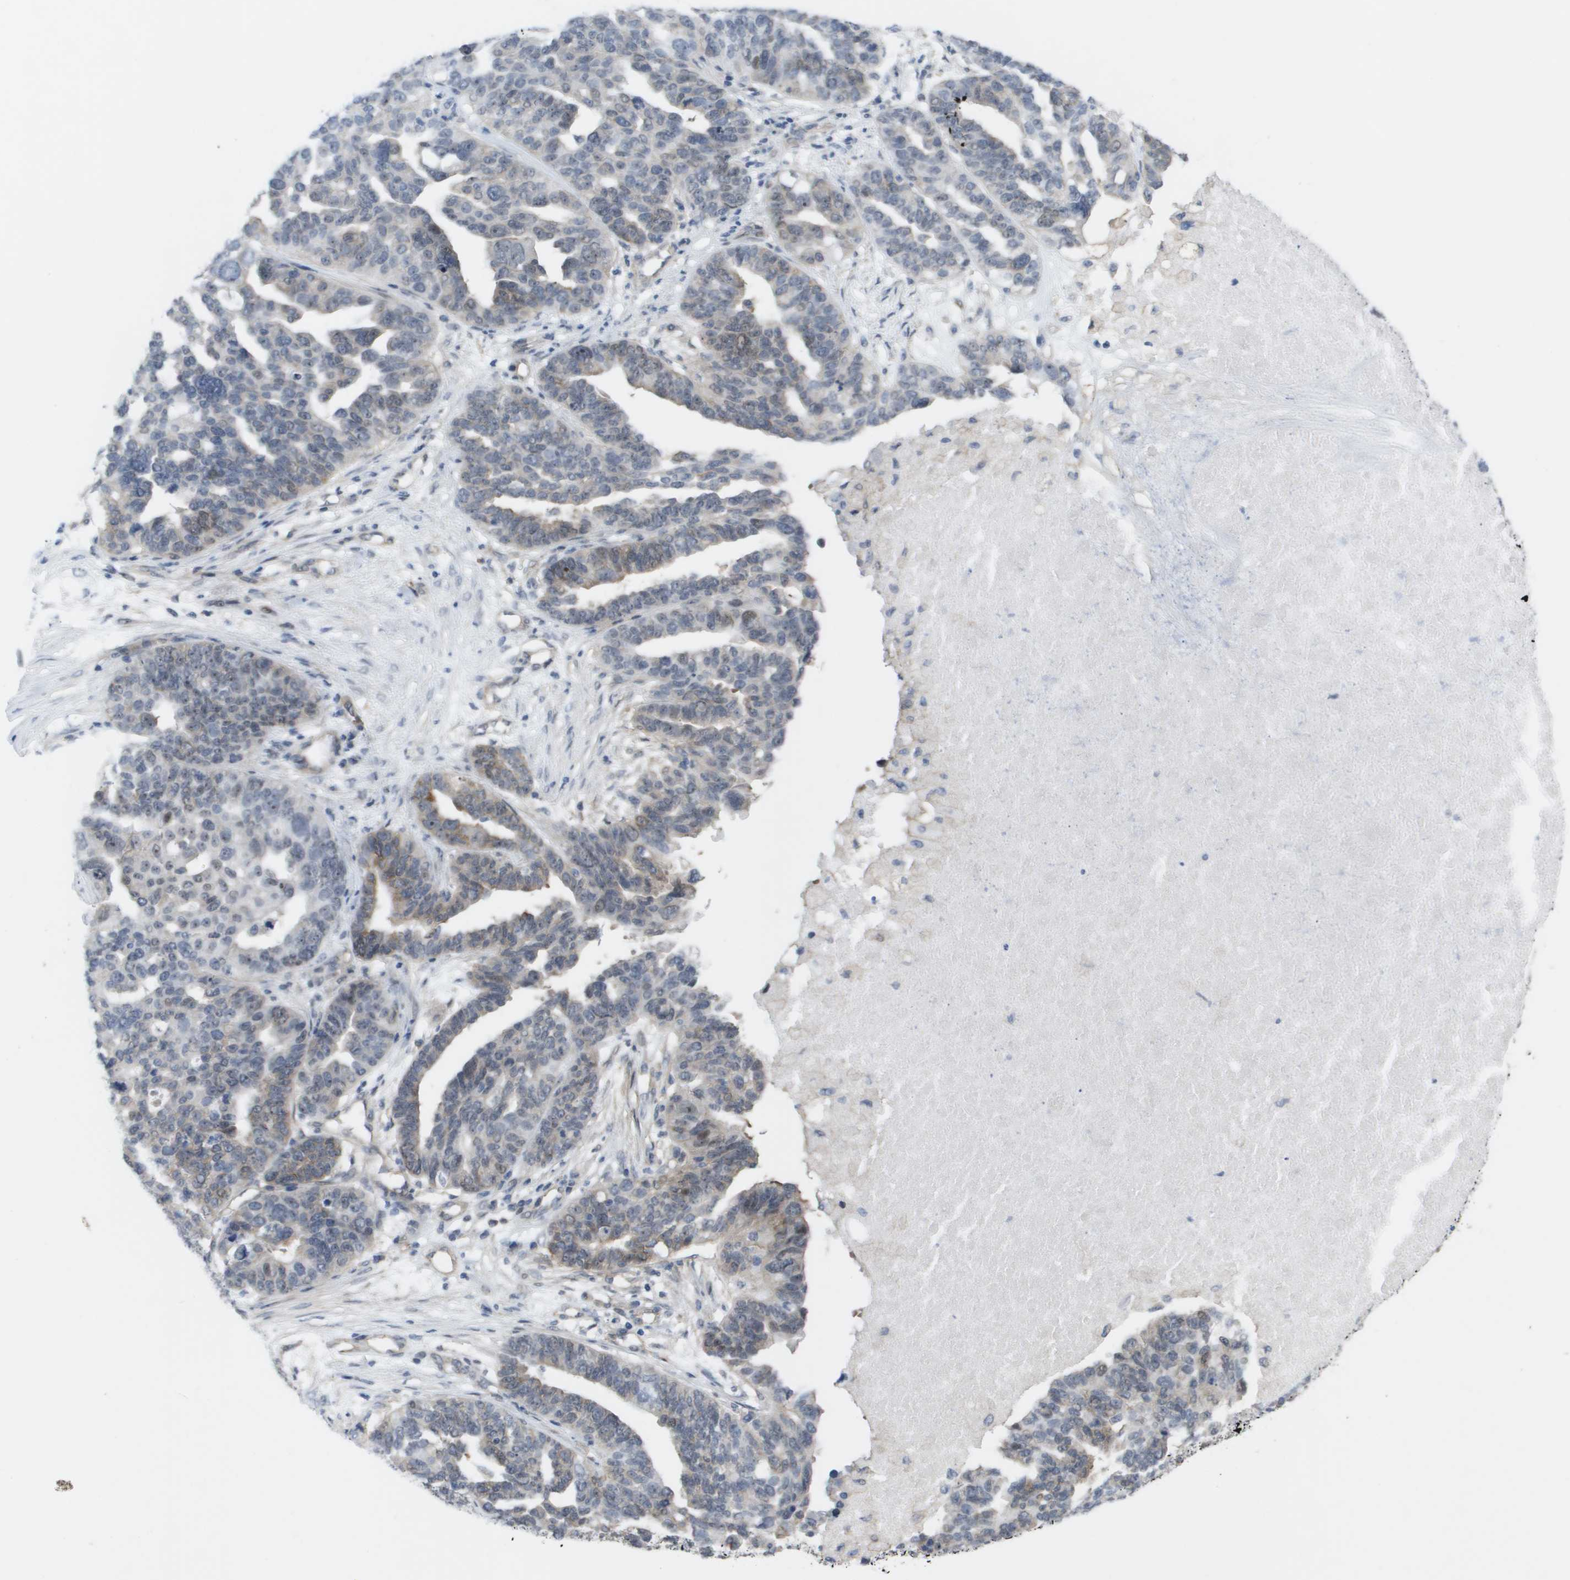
{"staining": {"intensity": "negative", "quantity": "none", "location": "none"}, "tissue": "ovarian cancer", "cell_type": "Tumor cells", "image_type": "cancer", "snomed": [{"axis": "morphology", "description": "Cystadenocarcinoma, serous, NOS"}, {"axis": "topography", "description": "Ovary"}], "caption": "Tumor cells show no significant expression in ovarian serous cystadenocarcinoma. (DAB immunohistochemistry (IHC) visualized using brightfield microscopy, high magnification).", "gene": "MTARC2", "patient": {"sex": "female", "age": 59}}